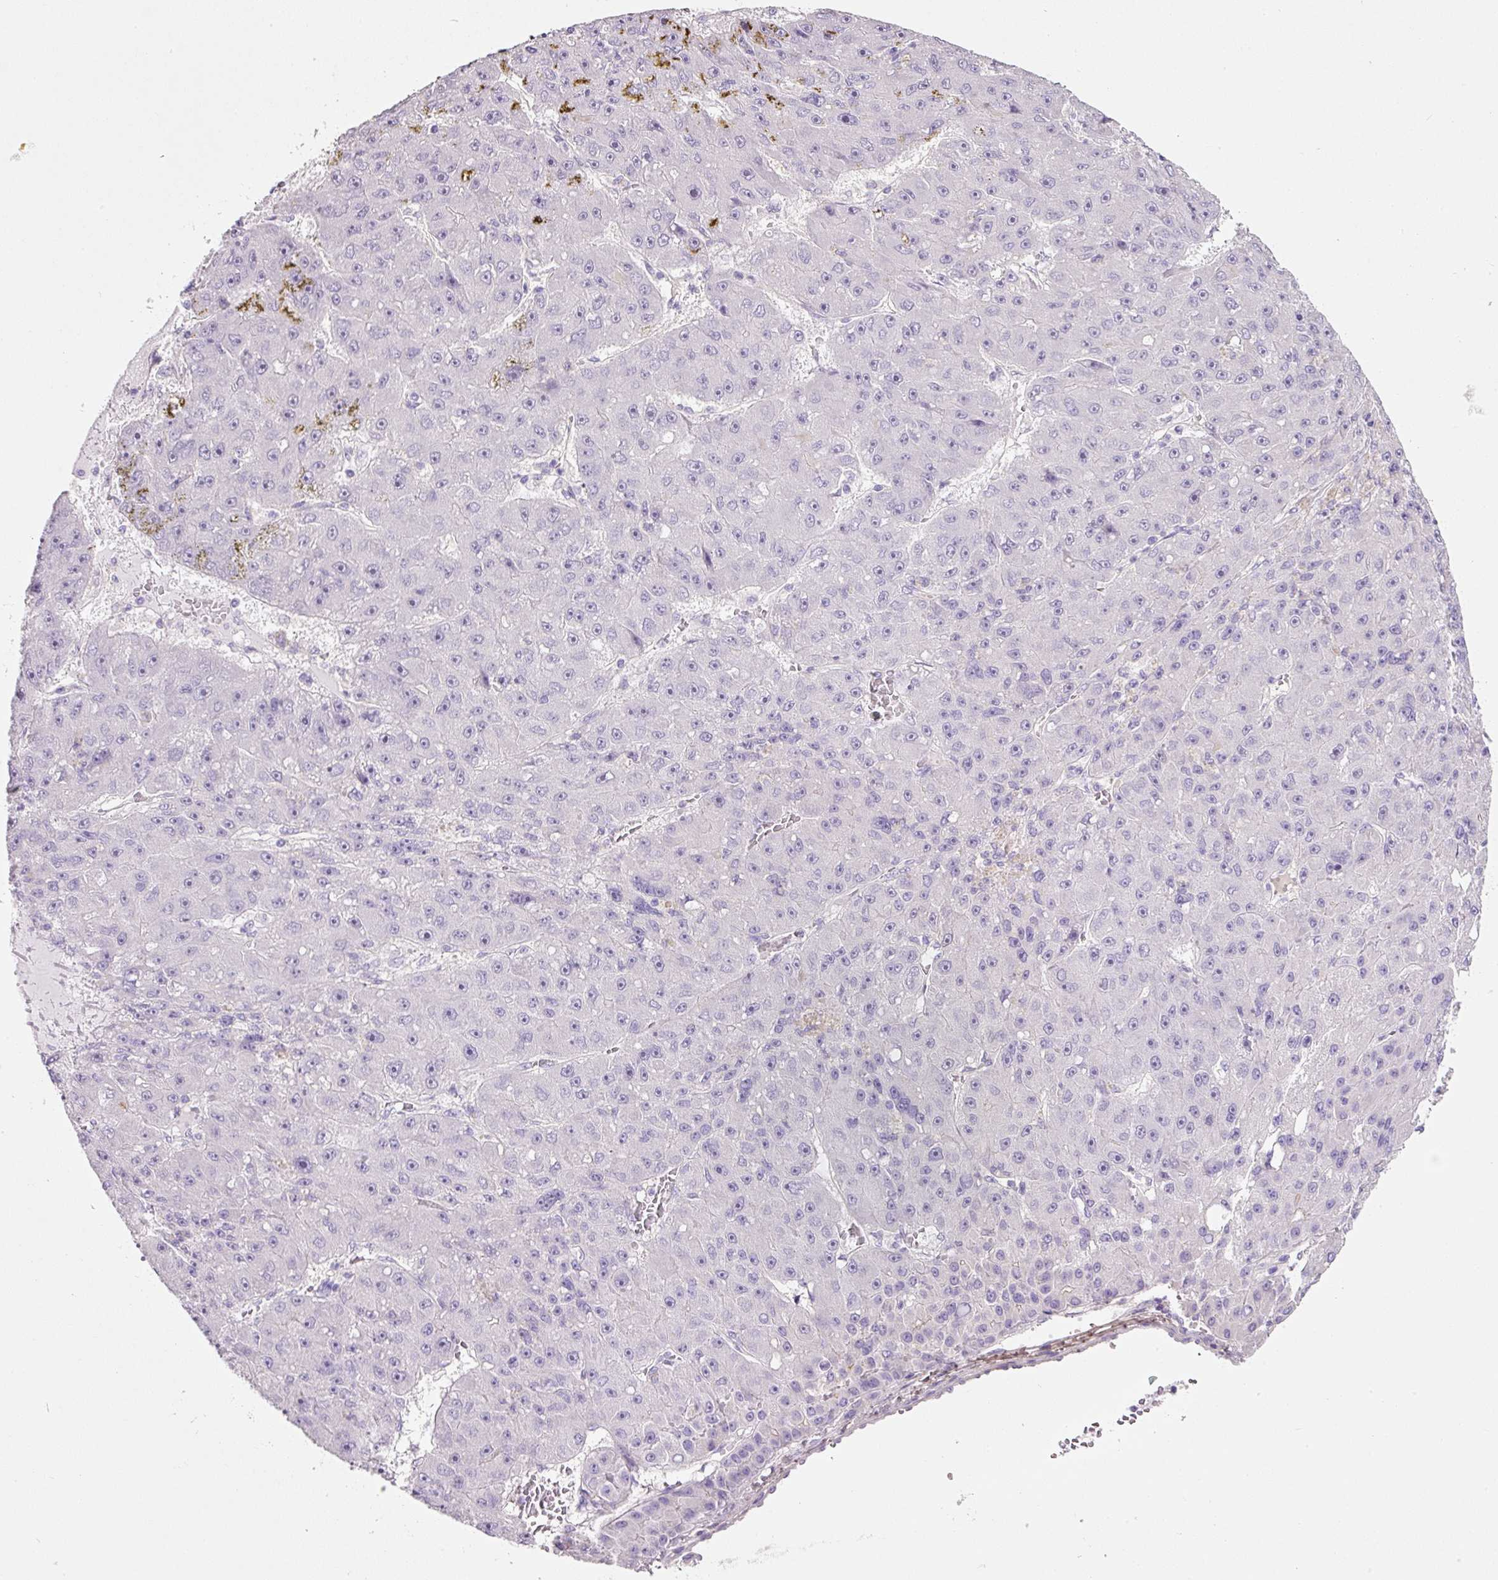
{"staining": {"intensity": "negative", "quantity": "none", "location": "none"}, "tissue": "liver cancer", "cell_type": "Tumor cells", "image_type": "cancer", "snomed": [{"axis": "morphology", "description": "Carcinoma, Hepatocellular, NOS"}, {"axis": "topography", "description": "Liver"}], "caption": "Image shows no protein positivity in tumor cells of liver hepatocellular carcinoma tissue.", "gene": "SOS2", "patient": {"sex": "male", "age": 67}}